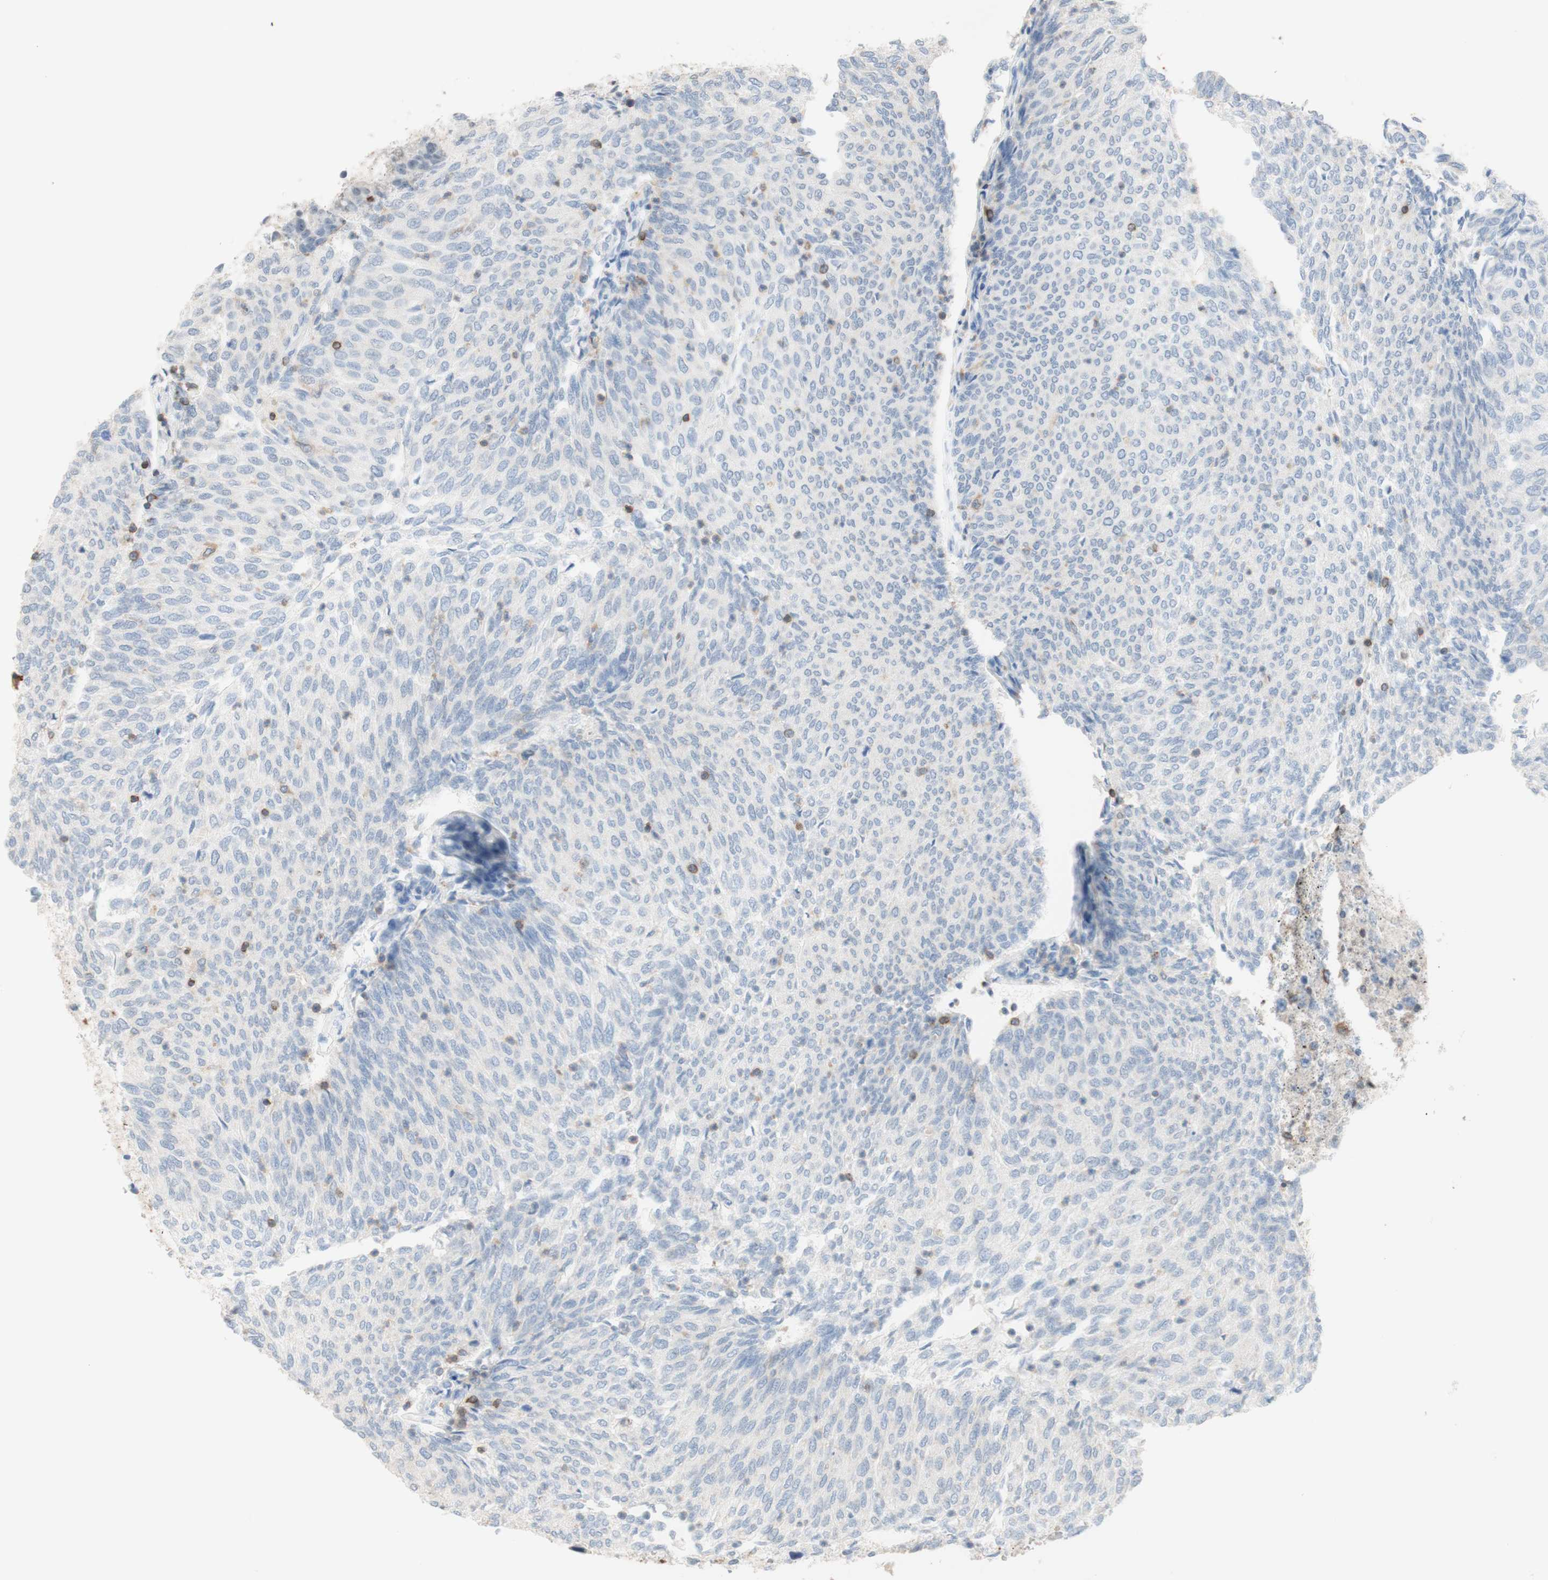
{"staining": {"intensity": "negative", "quantity": "none", "location": "none"}, "tissue": "urothelial cancer", "cell_type": "Tumor cells", "image_type": "cancer", "snomed": [{"axis": "morphology", "description": "Urothelial carcinoma, Low grade"}, {"axis": "topography", "description": "Urinary bladder"}], "caption": "Urothelial cancer was stained to show a protein in brown. There is no significant positivity in tumor cells.", "gene": "SPINK6", "patient": {"sex": "female", "age": 79}}